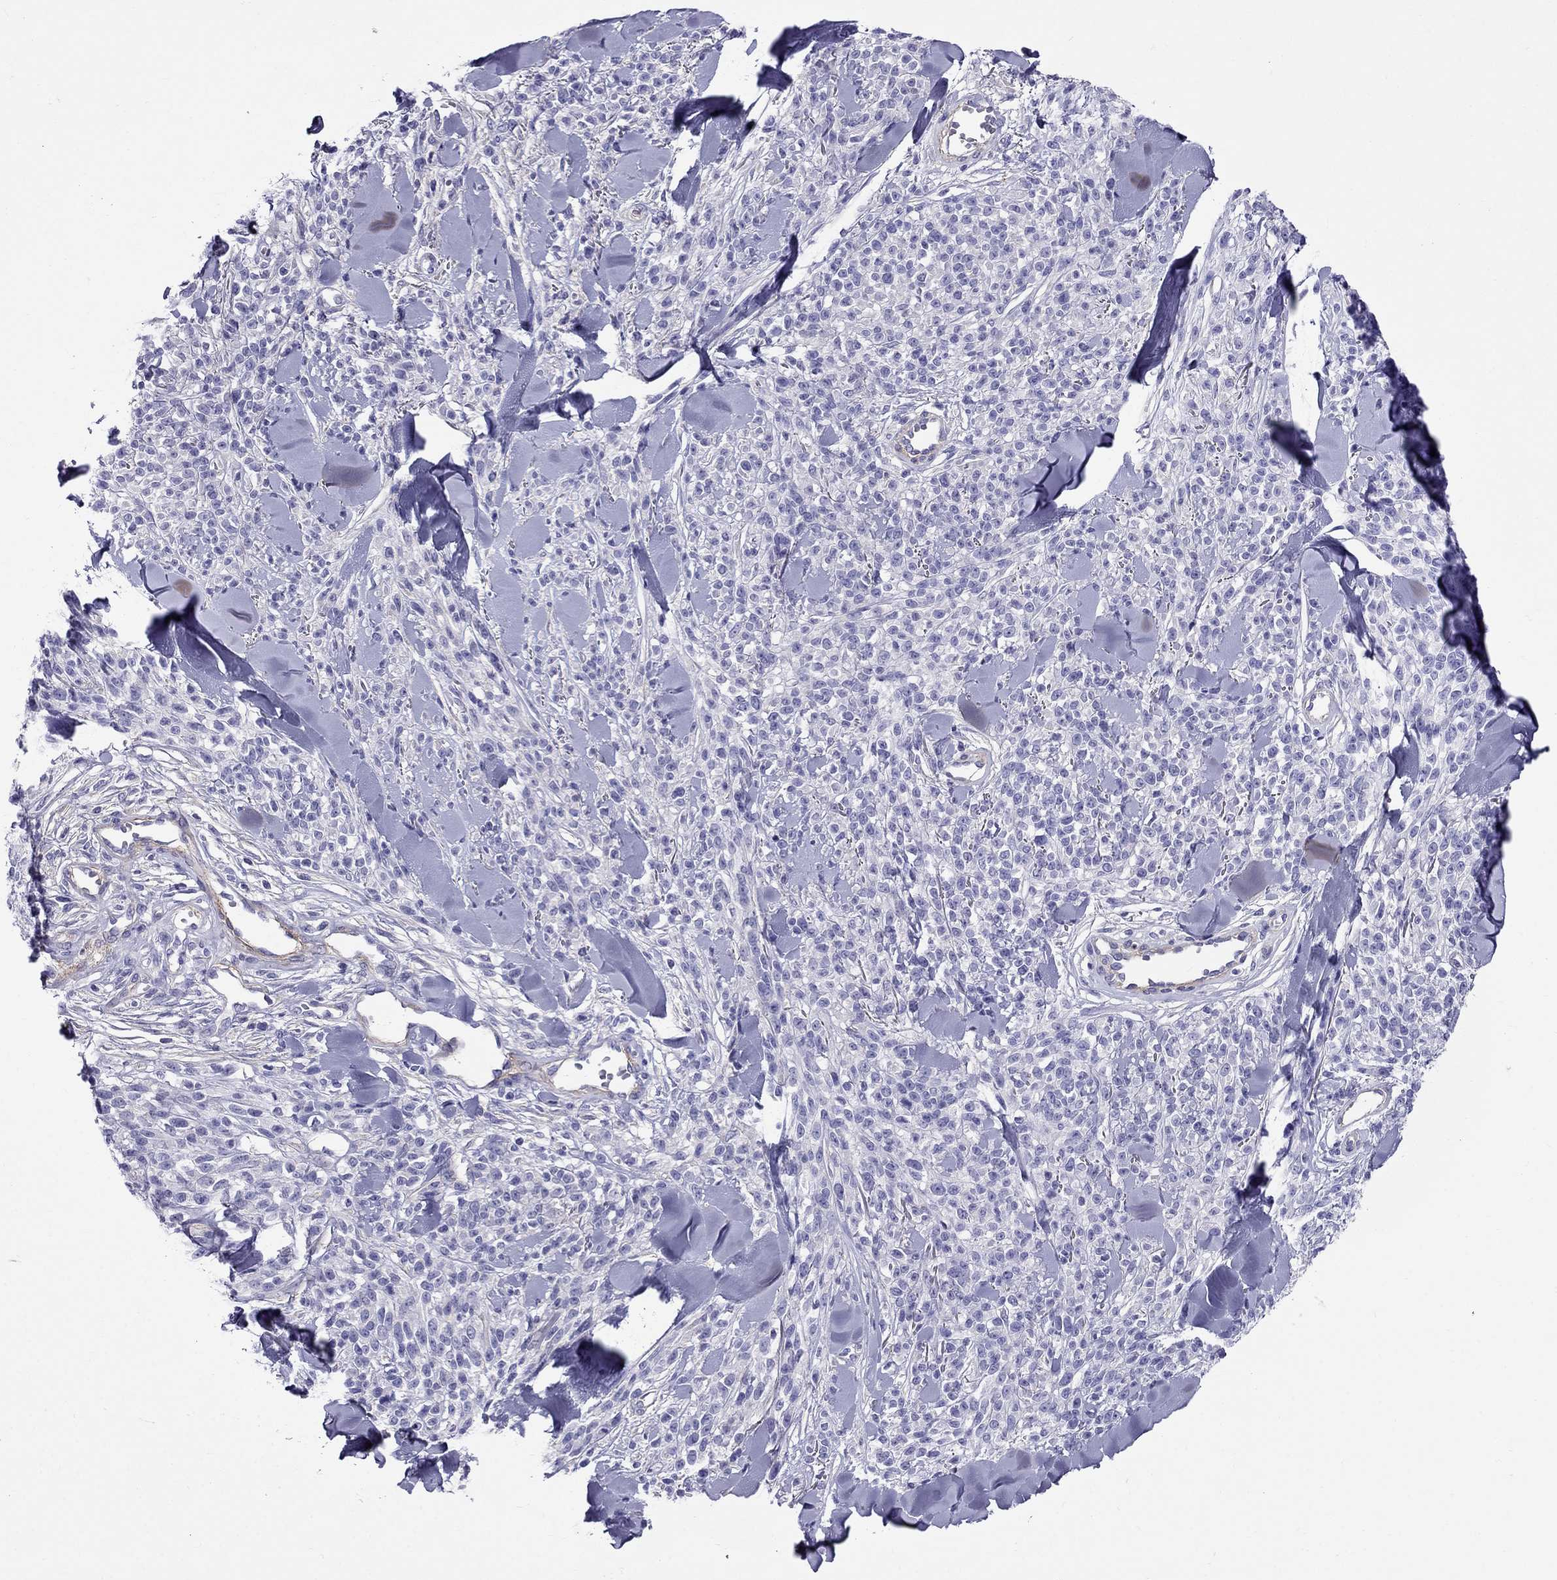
{"staining": {"intensity": "negative", "quantity": "none", "location": "none"}, "tissue": "melanoma", "cell_type": "Tumor cells", "image_type": "cancer", "snomed": [{"axis": "morphology", "description": "Malignant melanoma, NOS"}, {"axis": "topography", "description": "Skin"}, {"axis": "topography", "description": "Skin of trunk"}], "caption": "Immunohistochemistry of malignant melanoma demonstrates no positivity in tumor cells.", "gene": "GPR50", "patient": {"sex": "male", "age": 74}}